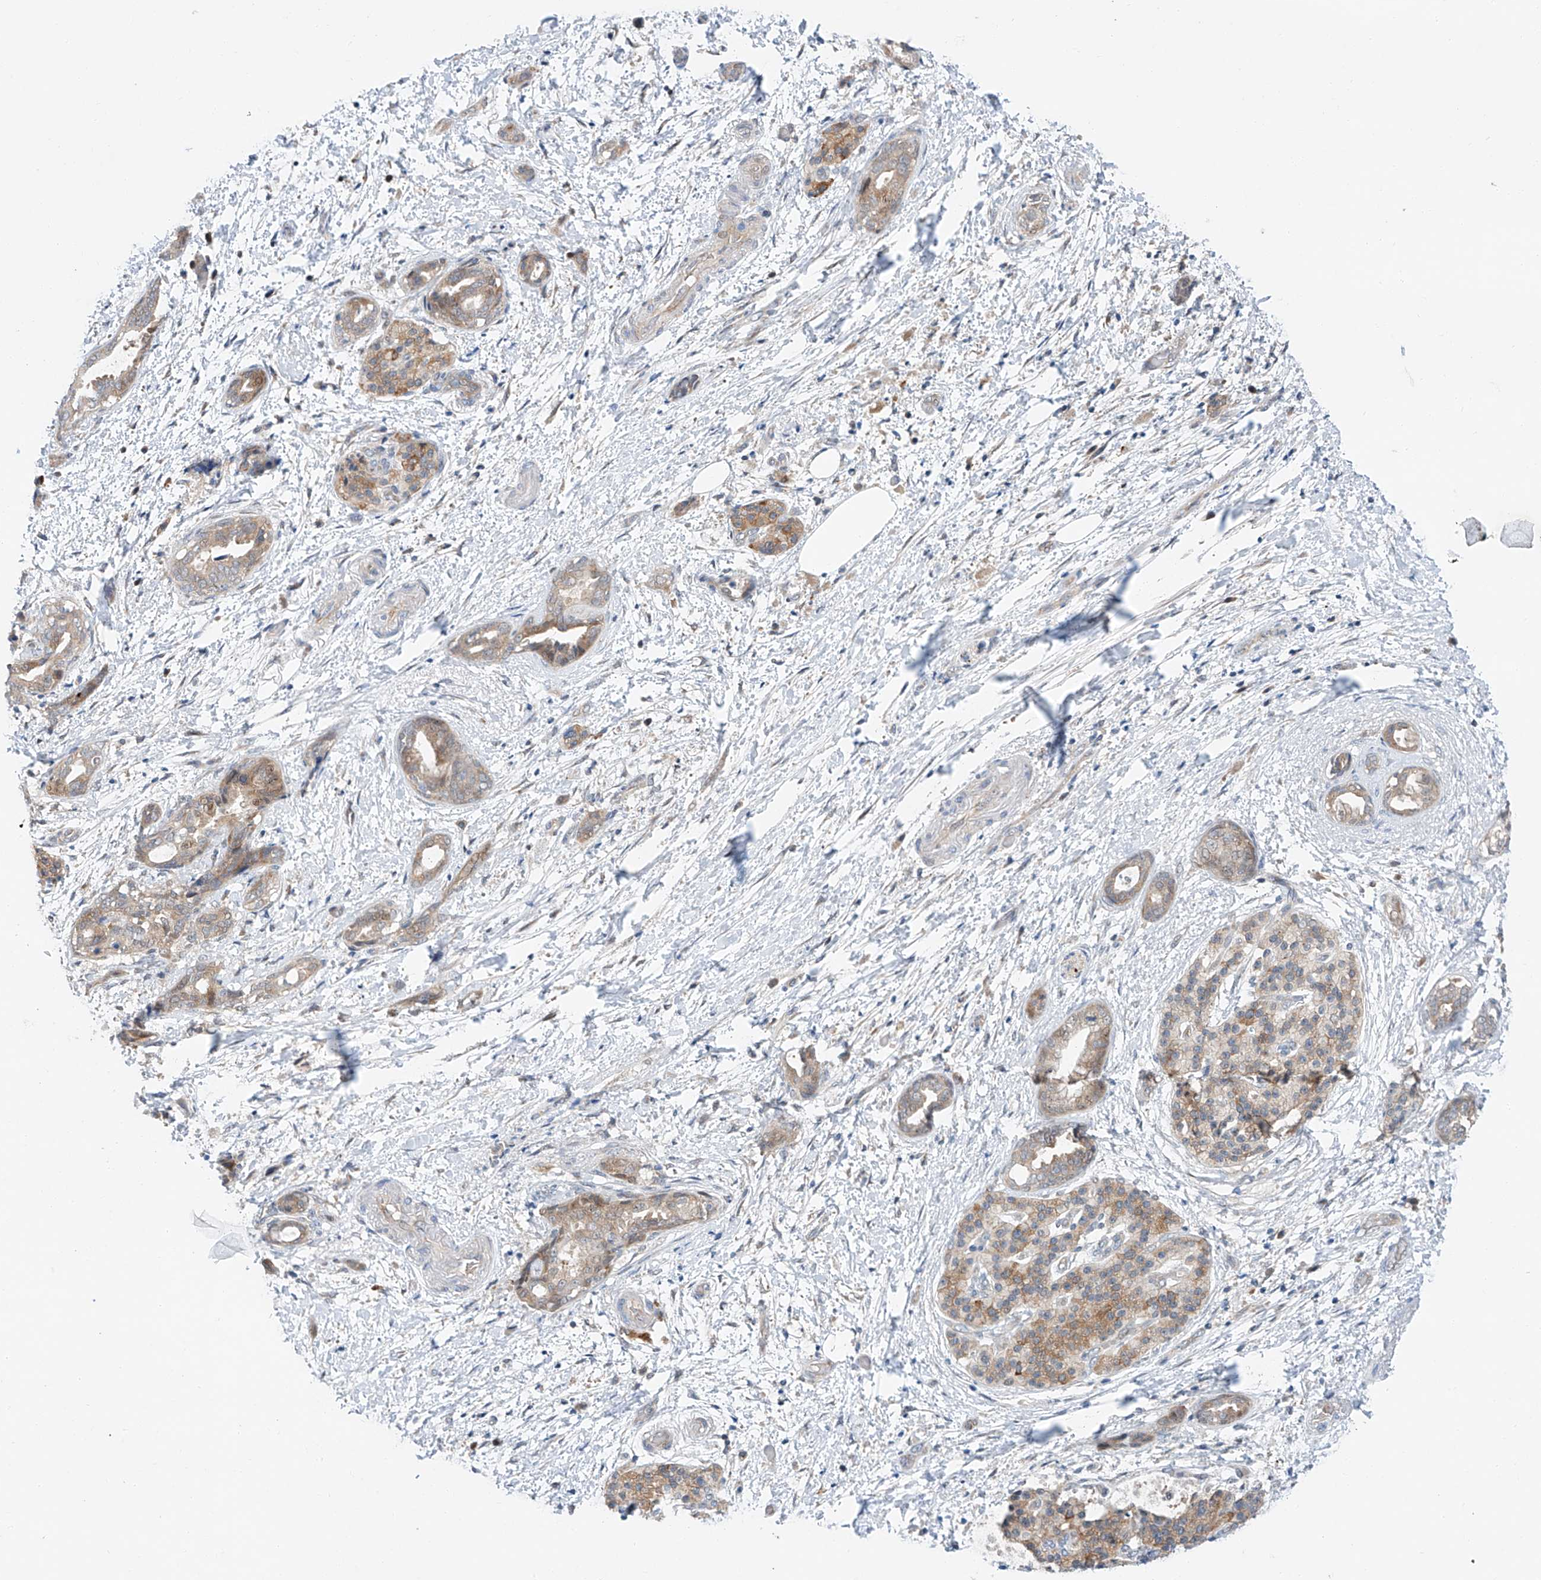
{"staining": {"intensity": "weak", "quantity": "25%-75%", "location": "cytoplasmic/membranous"}, "tissue": "pancreatic cancer", "cell_type": "Tumor cells", "image_type": "cancer", "snomed": [{"axis": "morphology", "description": "Normal tissue, NOS"}, {"axis": "morphology", "description": "Adenocarcinoma, NOS"}, {"axis": "topography", "description": "Pancreas"}, {"axis": "topography", "description": "Peripheral nerve tissue"}], "caption": "DAB immunohistochemical staining of pancreatic cancer exhibits weak cytoplasmic/membranous protein staining in approximately 25%-75% of tumor cells.", "gene": "CLDND1", "patient": {"sex": "female", "age": 63}}